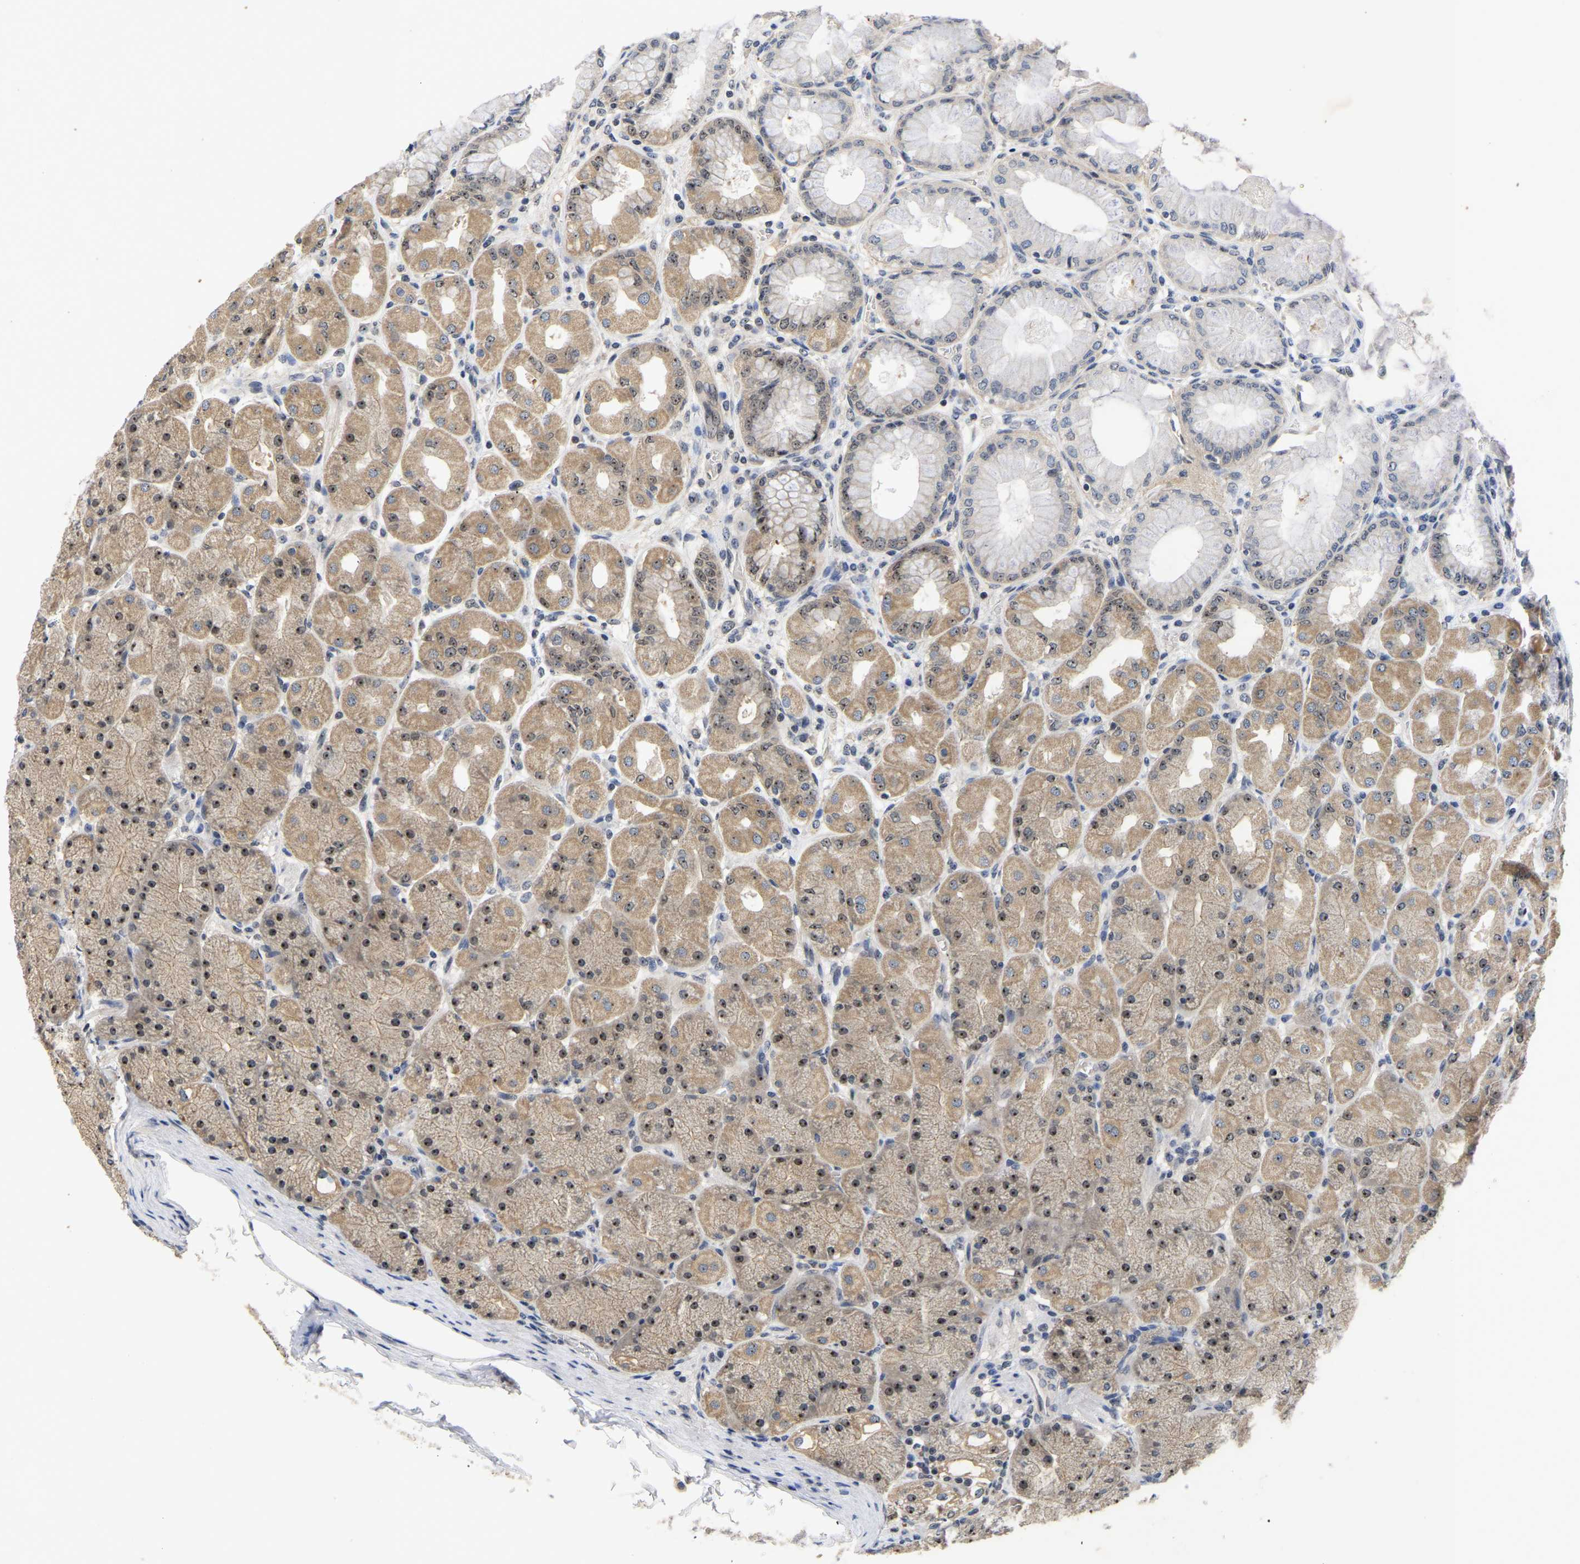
{"staining": {"intensity": "moderate", "quantity": "25%-75%", "location": "cytoplasmic/membranous,nuclear"}, "tissue": "stomach", "cell_type": "Glandular cells", "image_type": "normal", "snomed": [{"axis": "morphology", "description": "Normal tissue, NOS"}, {"axis": "topography", "description": "Stomach, upper"}], "caption": "Stomach stained with immunohistochemistry displays moderate cytoplasmic/membranous,nuclear expression in approximately 25%-75% of glandular cells.", "gene": "NLE1", "patient": {"sex": "female", "age": 56}}